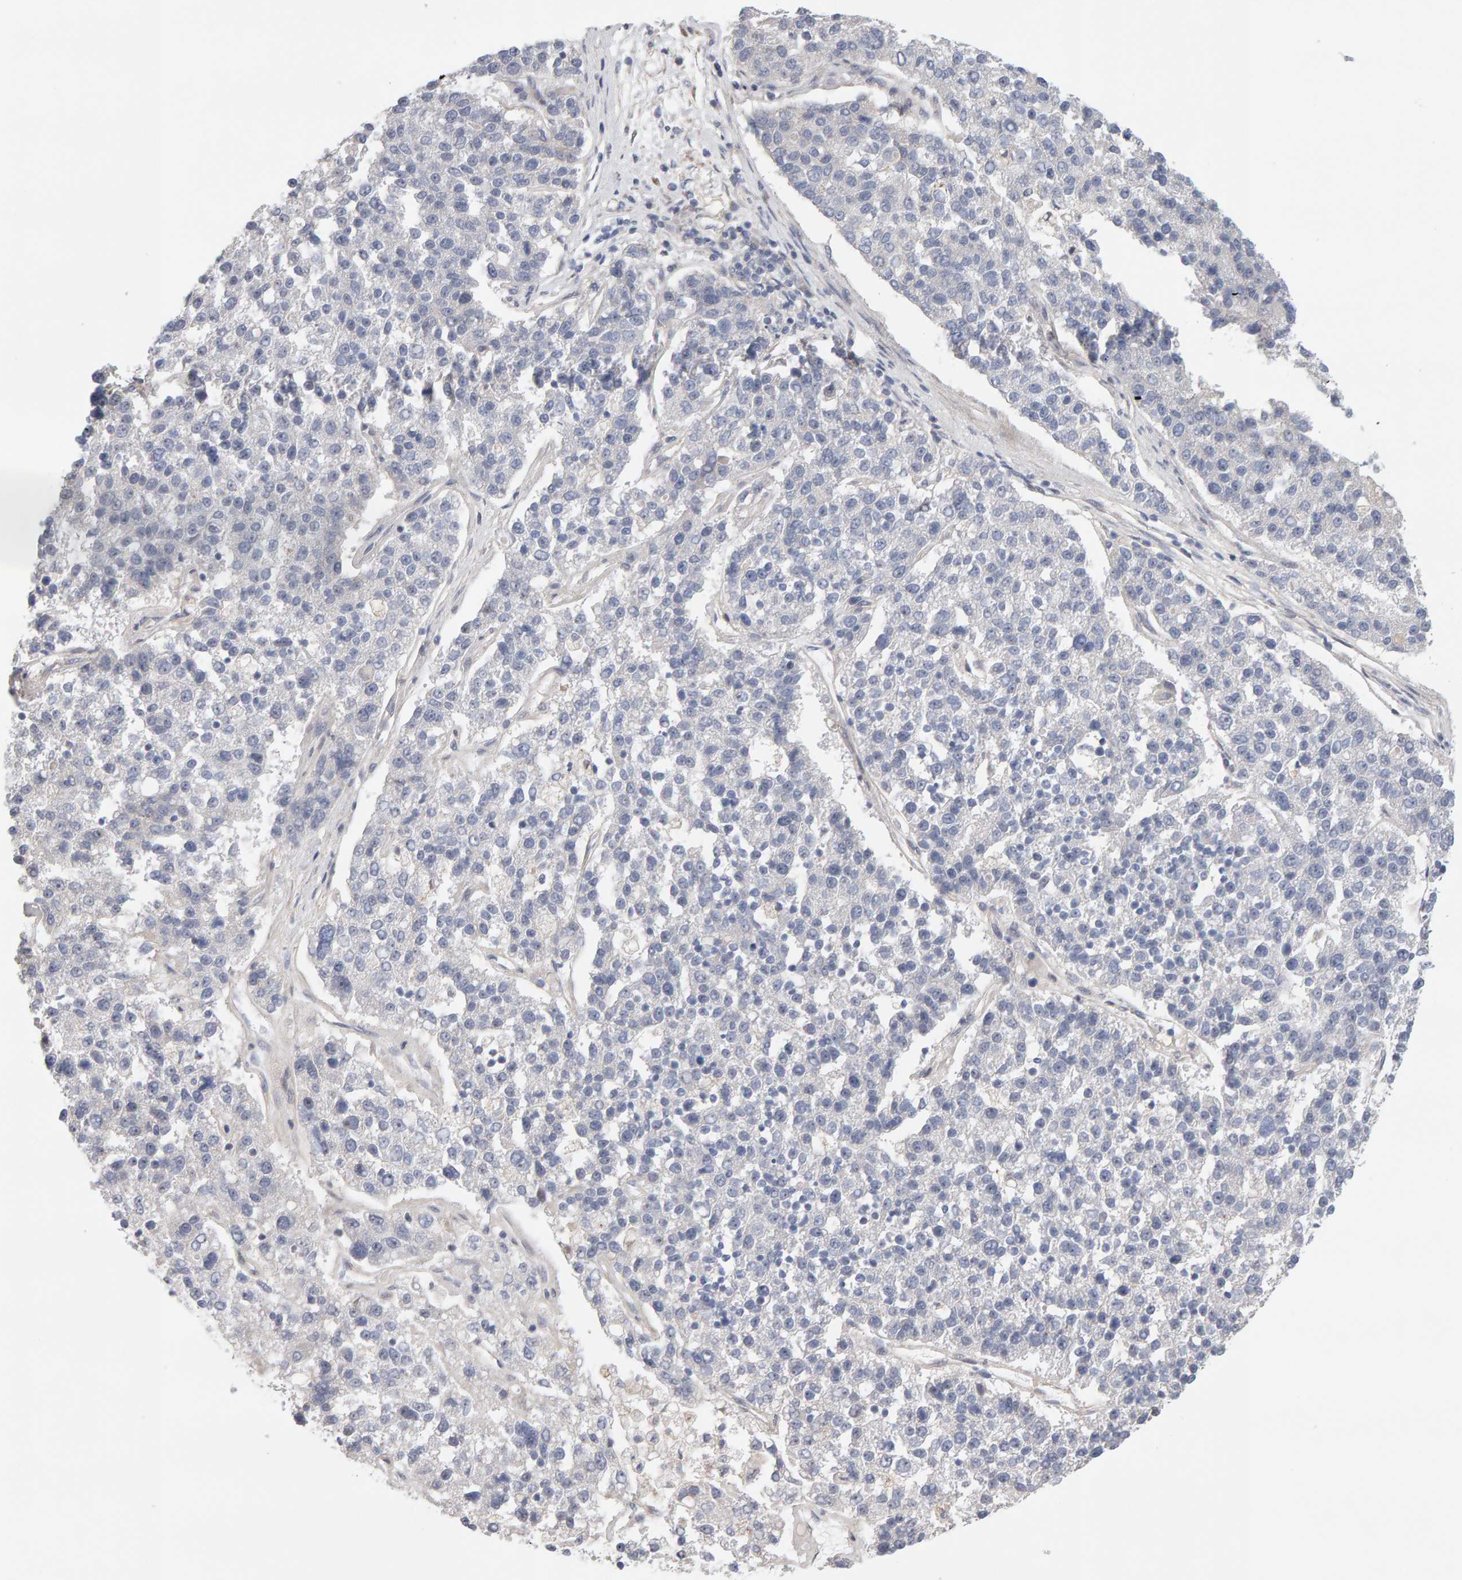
{"staining": {"intensity": "negative", "quantity": "none", "location": "none"}, "tissue": "pancreatic cancer", "cell_type": "Tumor cells", "image_type": "cancer", "snomed": [{"axis": "morphology", "description": "Adenocarcinoma, NOS"}, {"axis": "topography", "description": "Pancreas"}], "caption": "The histopathology image displays no staining of tumor cells in adenocarcinoma (pancreatic).", "gene": "LZTS1", "patient": {"sex": "female", "age": 61}}